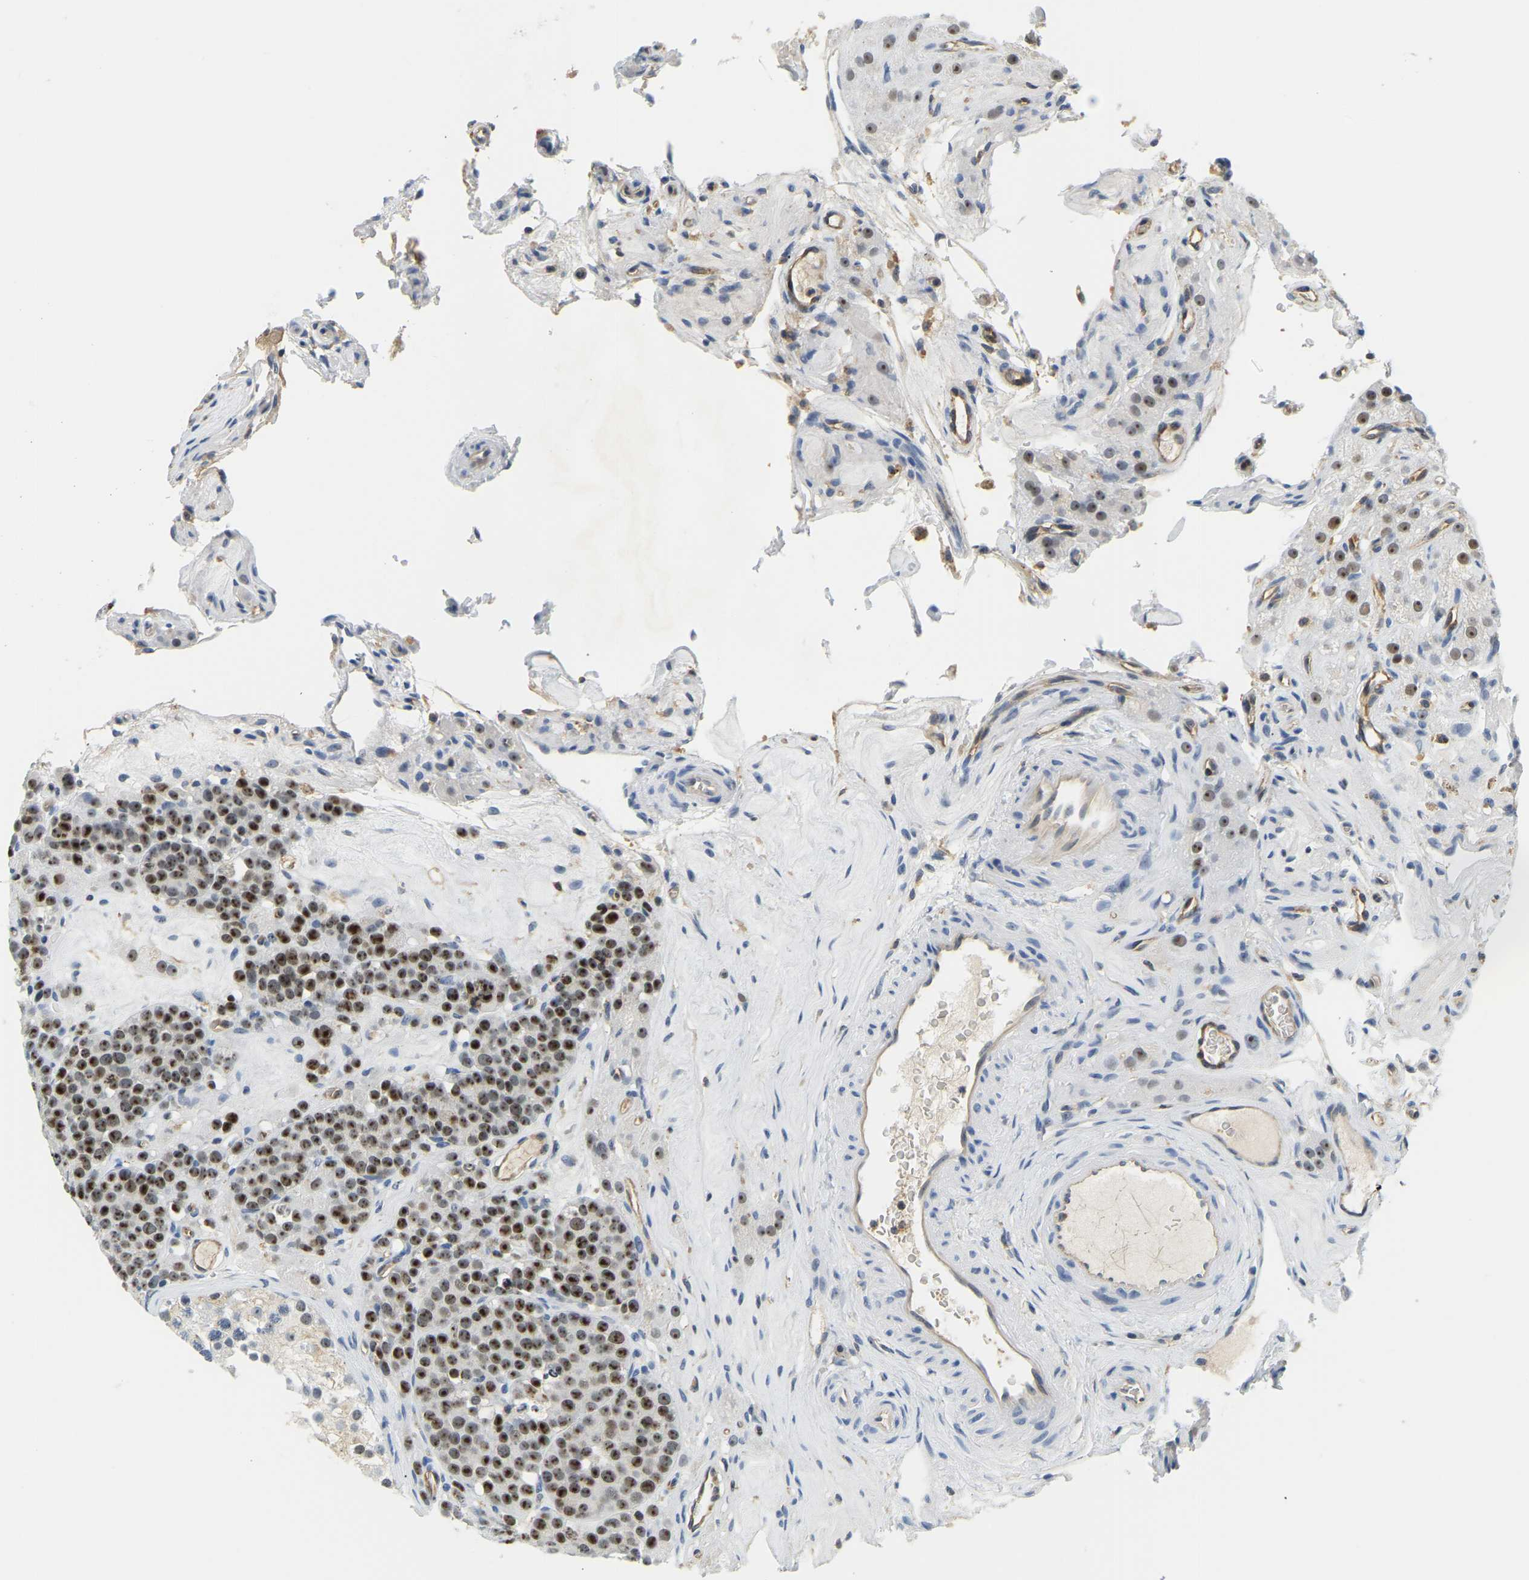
{"staining": {"intensity": "moderate", "quantity": ">75%", "location": "nuclear"}, "tissue": "testis cancer", "cell_type": "Tumor cells", "image_type": "cancer", "snomed": [{"axis": "morphology", "description": "Seminoma, NOS"}, {"axis": "topography", "description": "Testis"}], "caption": "Immunohistochemistry image of human seminoma (testis) stained for a protein (brown), which displays medium levels of moderate nuclear staining in approximately >75% of tumor cells.", "gene": "RRP1", "patient": {"sex": "male", "age": 71}}